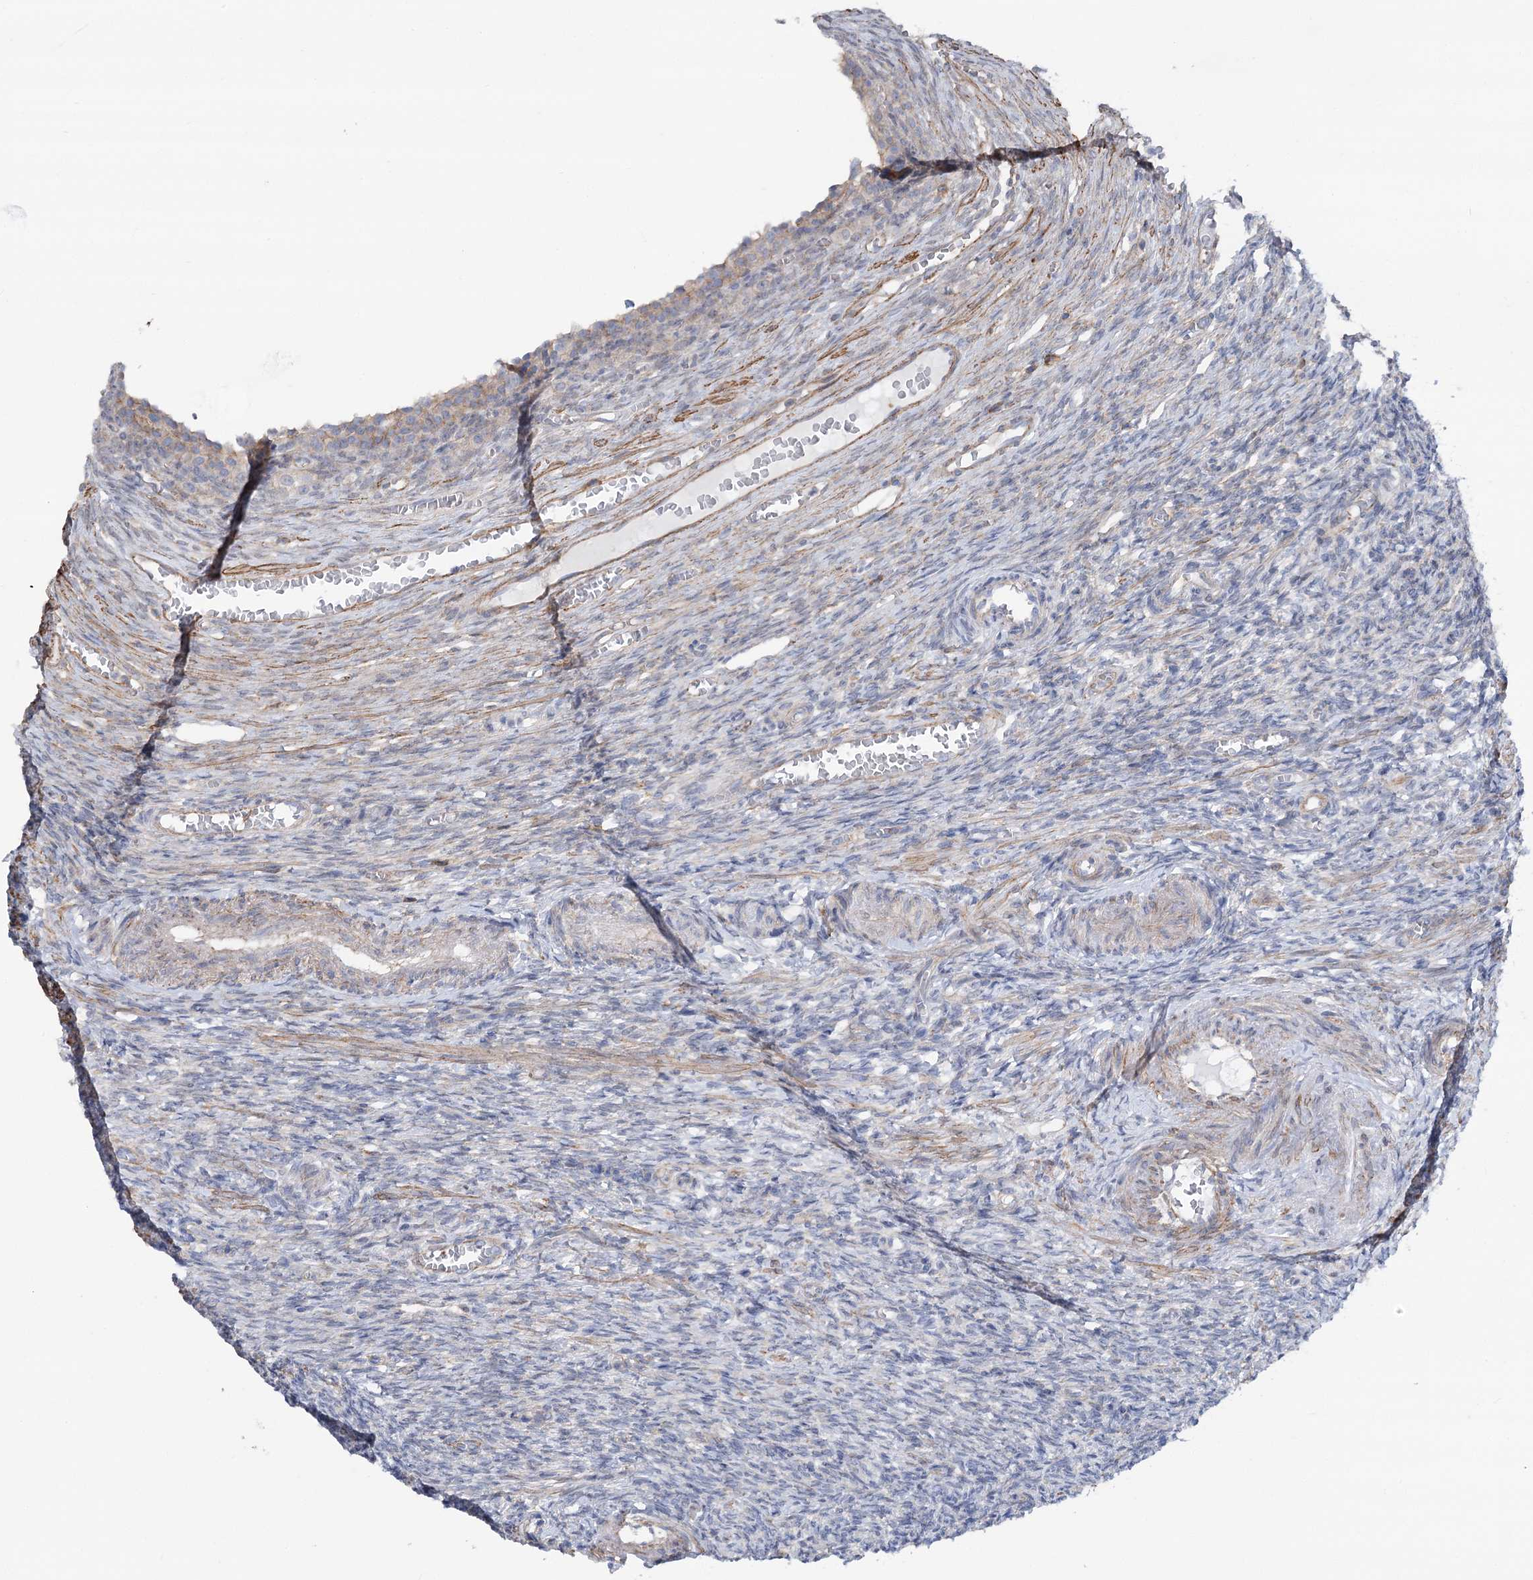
{"staining": {"intensity": "negative", "quantity": "none", "location": "none"}, "tissue": "ovary", "cell_type": "Ovarian stroma cells", "image_type": "normal", "snomed": [{"axis": "morphology", "description": "Normal tissue, NOS"}, {"axis": "topography", "description": "Ovary"}], "caption": "Micrograph shows no protein staining in ovarian stroma cells of normal ovary.", "gene": "LARP1B", "patient": {"sex": "female", "age": 27}}